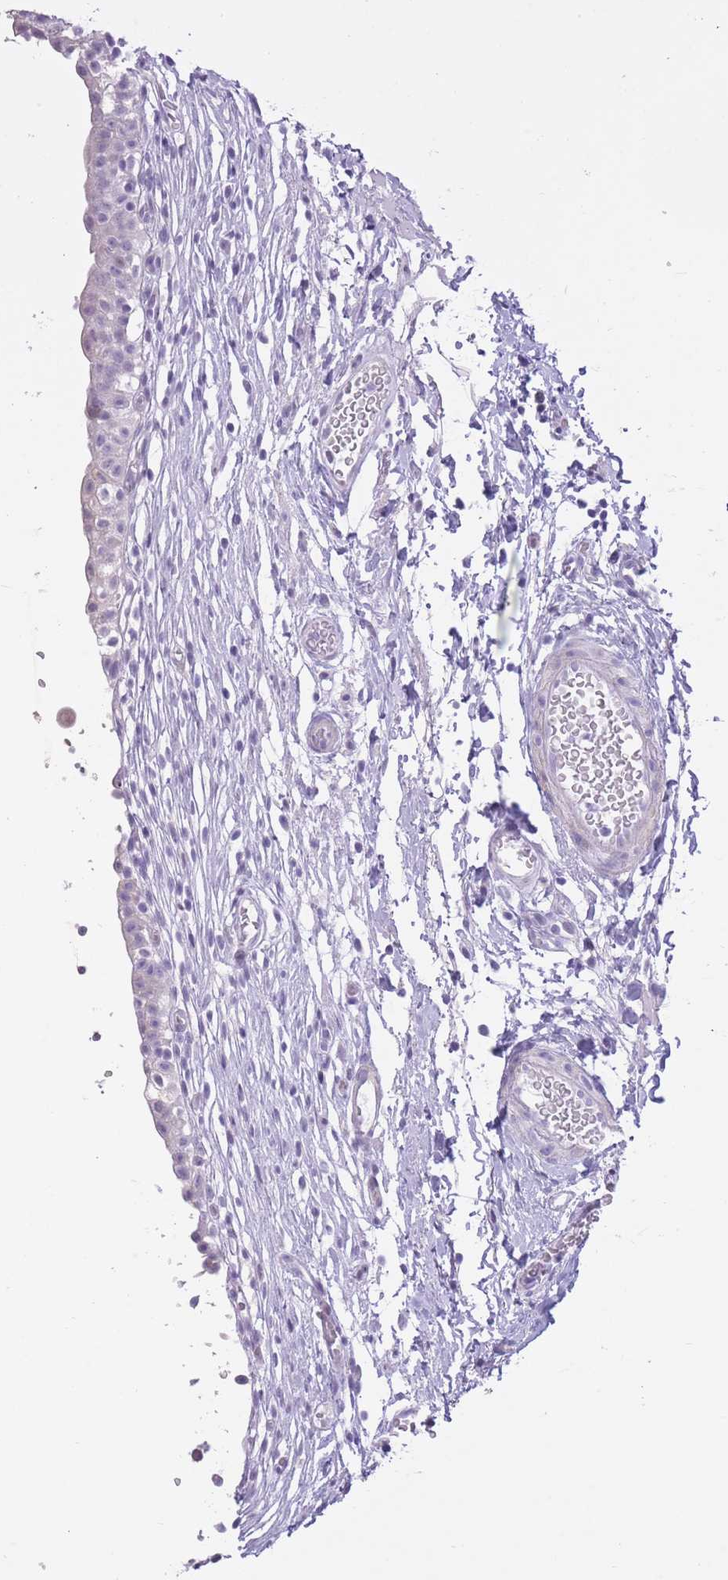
{"staining": {"intensity": "negative", "quantity": "none", "location": "none"}, "tissue": "urinary bladder", "cell_type": "Urothelial cells", "image_type": "normal", "snomed": [{"axis": "morphology", "description": "Normal tissue, NOS"}, {"axis": "topography", "description": "Urinary bladder"}, {"axis": "topography", "description": "Peripheral nerve tissue"}], "caption": "The IHC histopathology image has no significant staining in urothelial cells of urinary bladder. (DAB immunohistochemistry with hematoxylin counter stain).", "gene": "WDR70", "patient": {"sex": "male", "age": 55}}